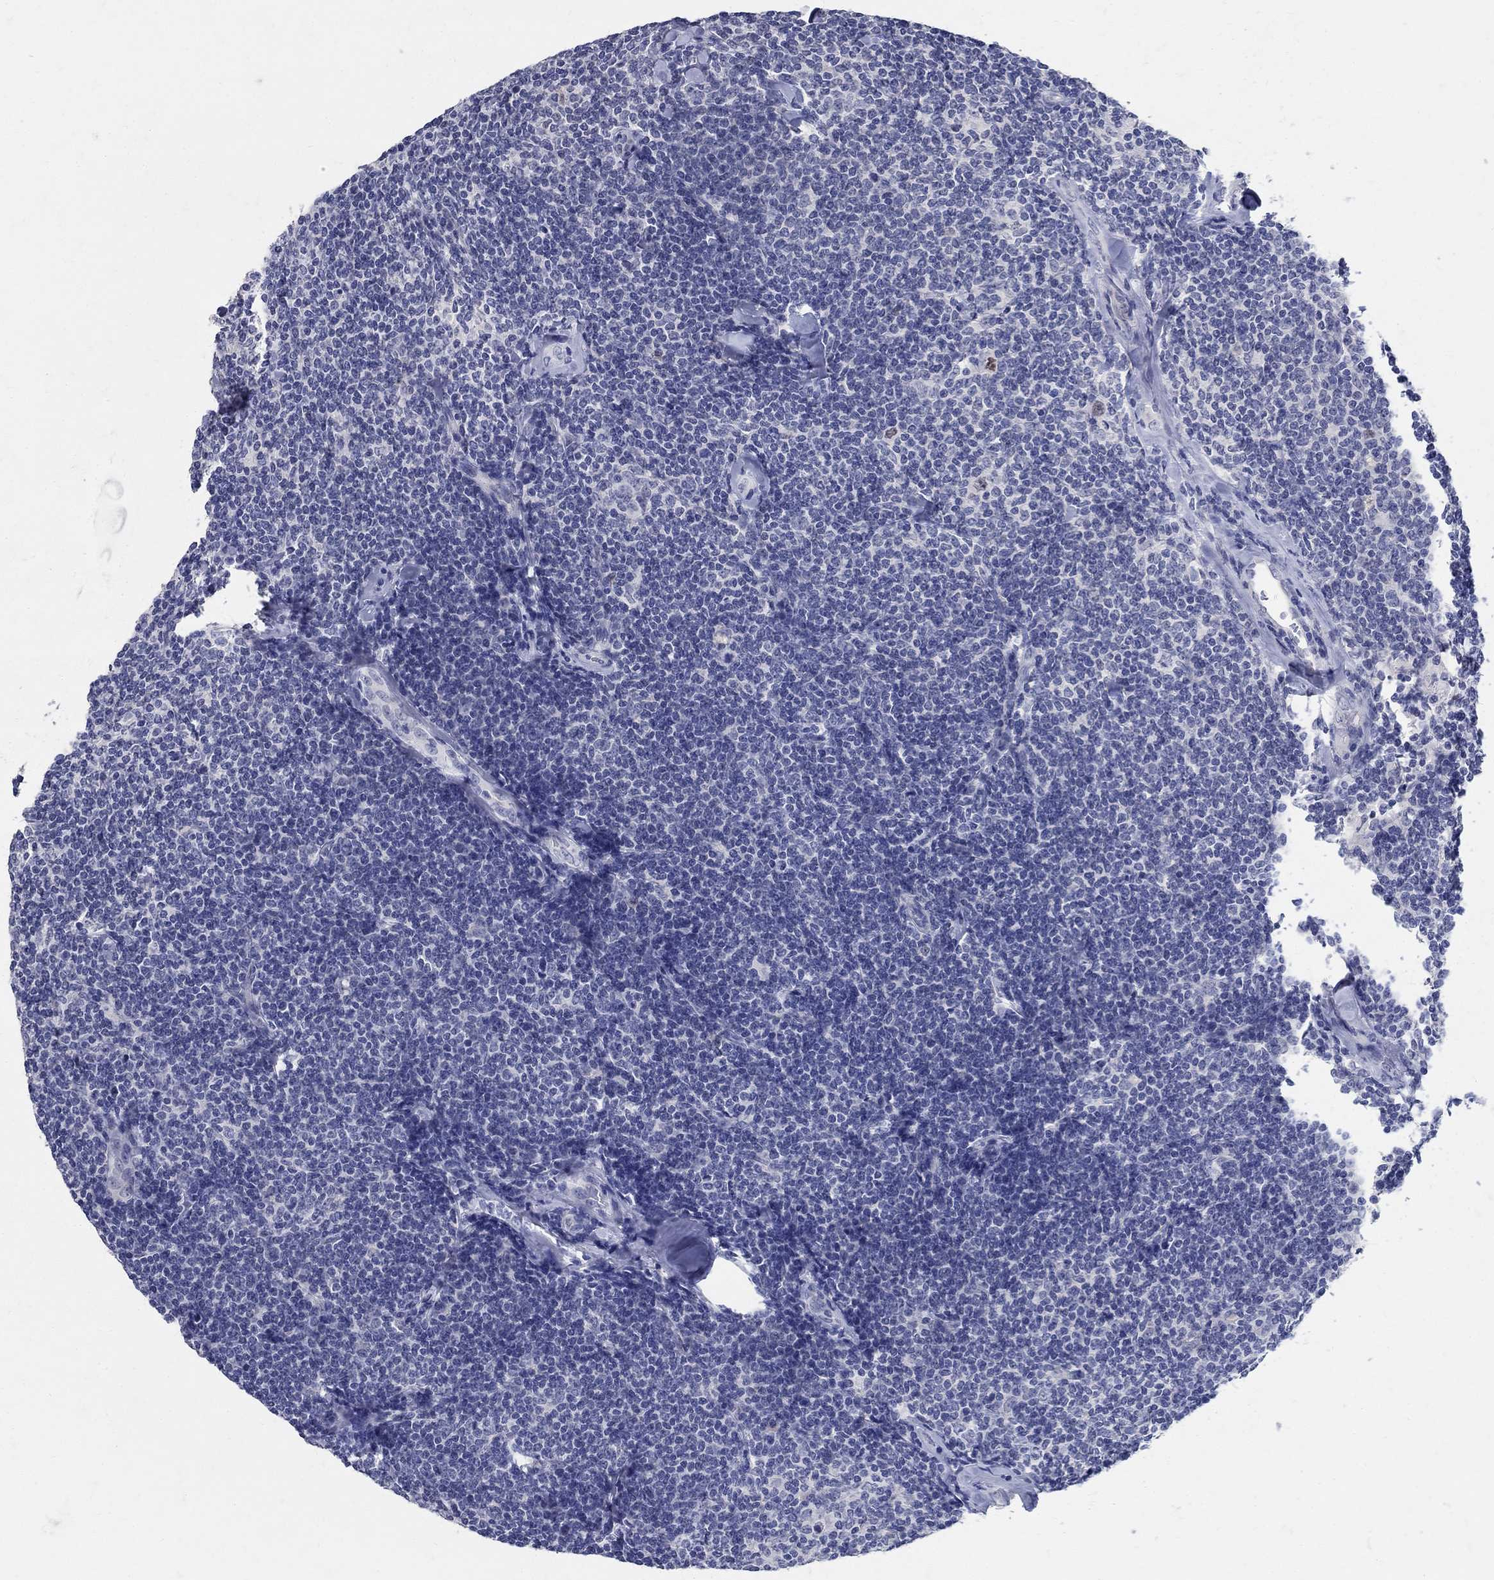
{"staining": {"intensity": "negative", "quantity": "none", "location": "none"}, "tissue": "lymphoma", "cell_type": "Tumor cells", "image_type": "cancer", "snomed": [{"axis": "morphology", "description": "Malignant lymphoma, non-Hodgkin's type, Low grade"}, {"axis": "topography", "description": "Lymph node"}], "caption": "This is a micrograph of IHC staining of lymphoma, which shows no positivity in tumor cells. The staining is performed using DAB brown chromogen with nuclei counter-stained in using hematoxylin.", "gene": "SOX2", "patient": {"sex": "female", "age": 56}}